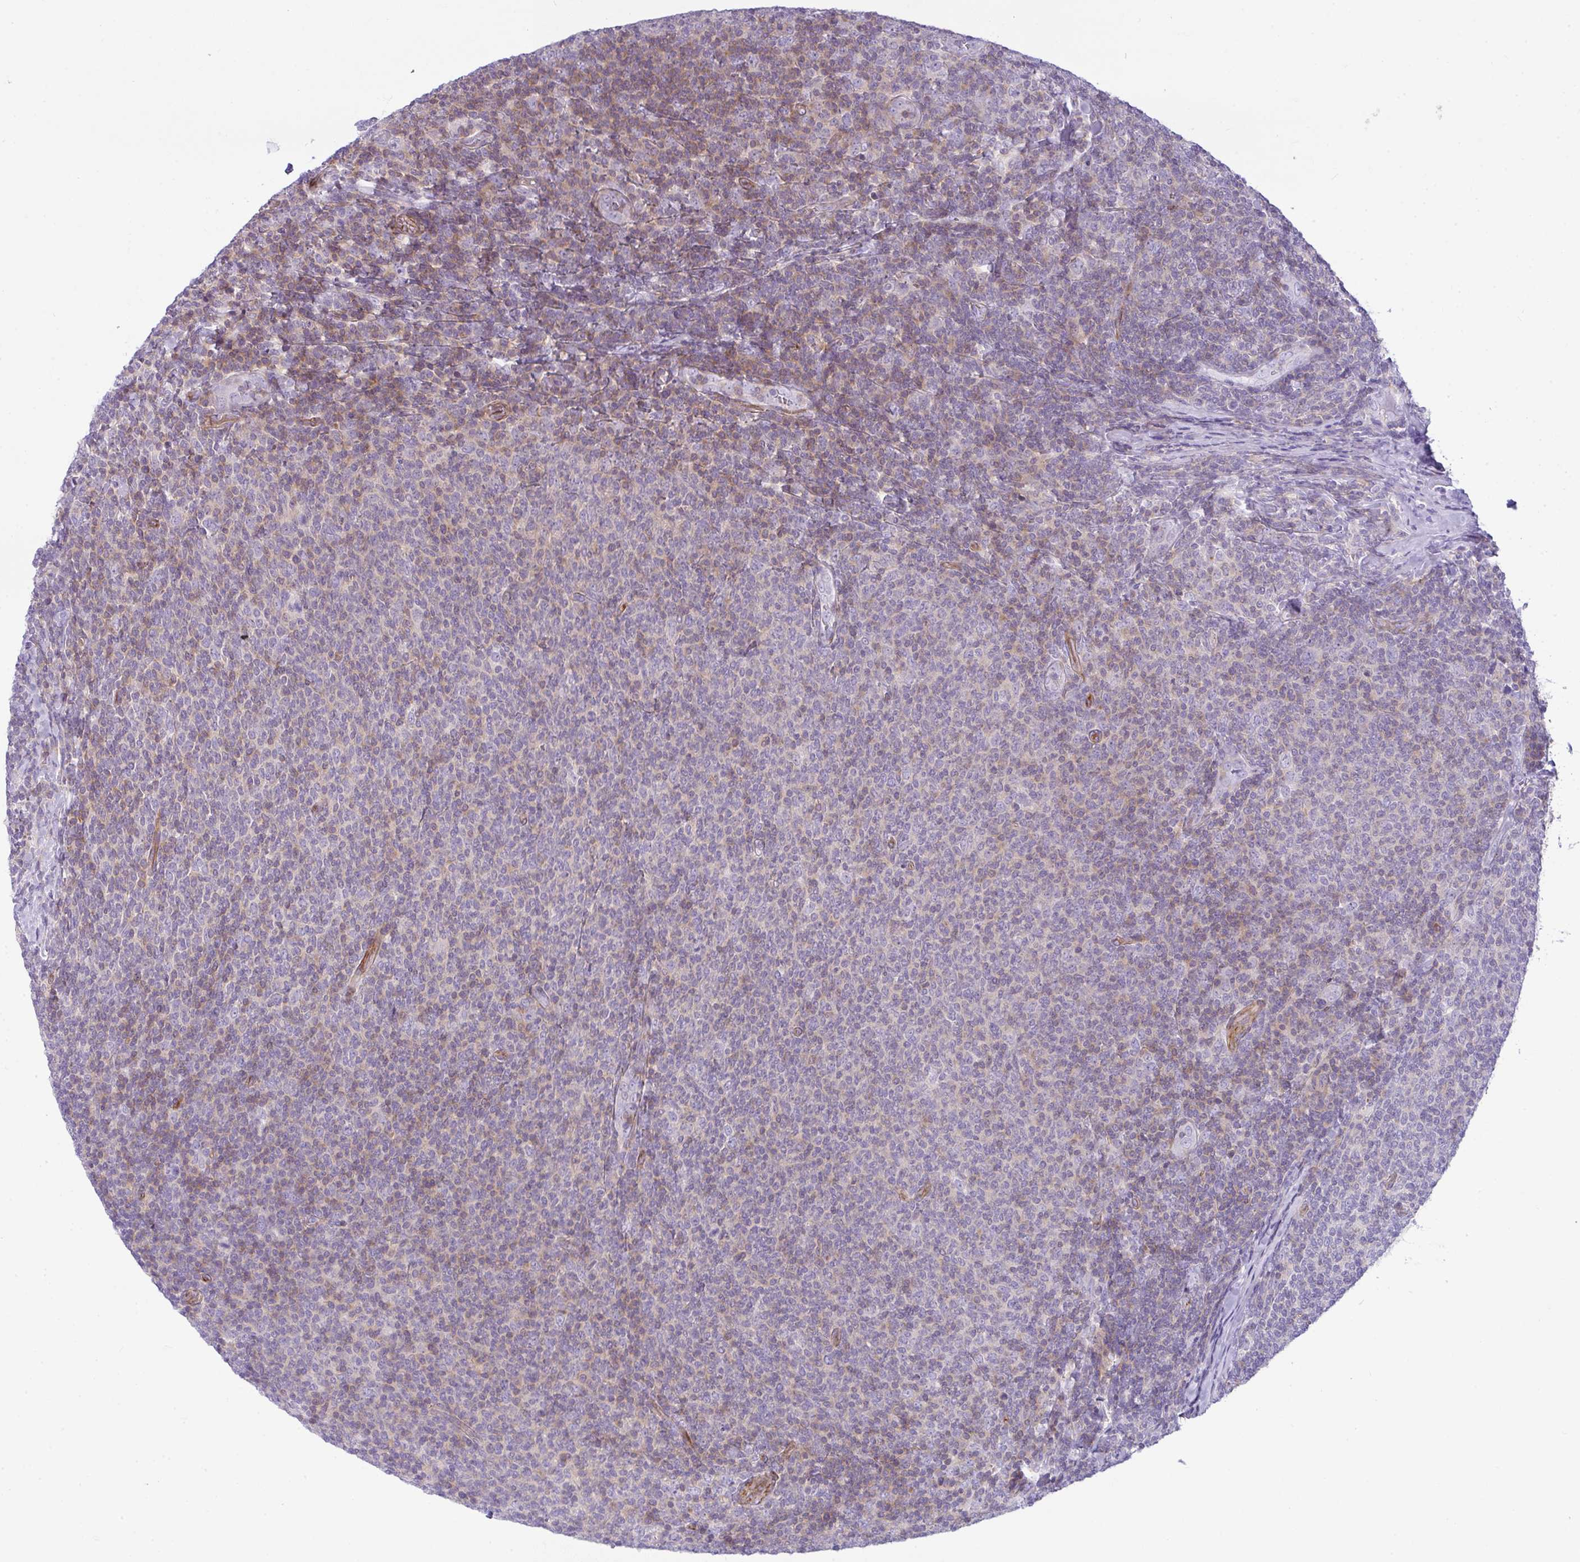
{"staining": {"intensity": "moderate", "quantity": "<25%", "location": "cytoplasmic/membranous"}, "tissue": "lymphoma", "cell_type": "Tumor cells", "image_type": "cancer", "snomed": [{"axis": "morphology", "description": "Malignant lymphoma, non-Hodgkin's type, Low grade"}, {"axis": "topography", "description": "Lymph node"}], "caption": "A high-resolution photomicrograph shows immunohistochemistry staining of malignant lymphoma, non-Hodgkin's type (low-grade), which shows moderate cytoplasmic/membranous positivity in approximately <25% of tumor cells.", "gene": "CDRT15", "patient": {"sex": "male", "age": 52}}